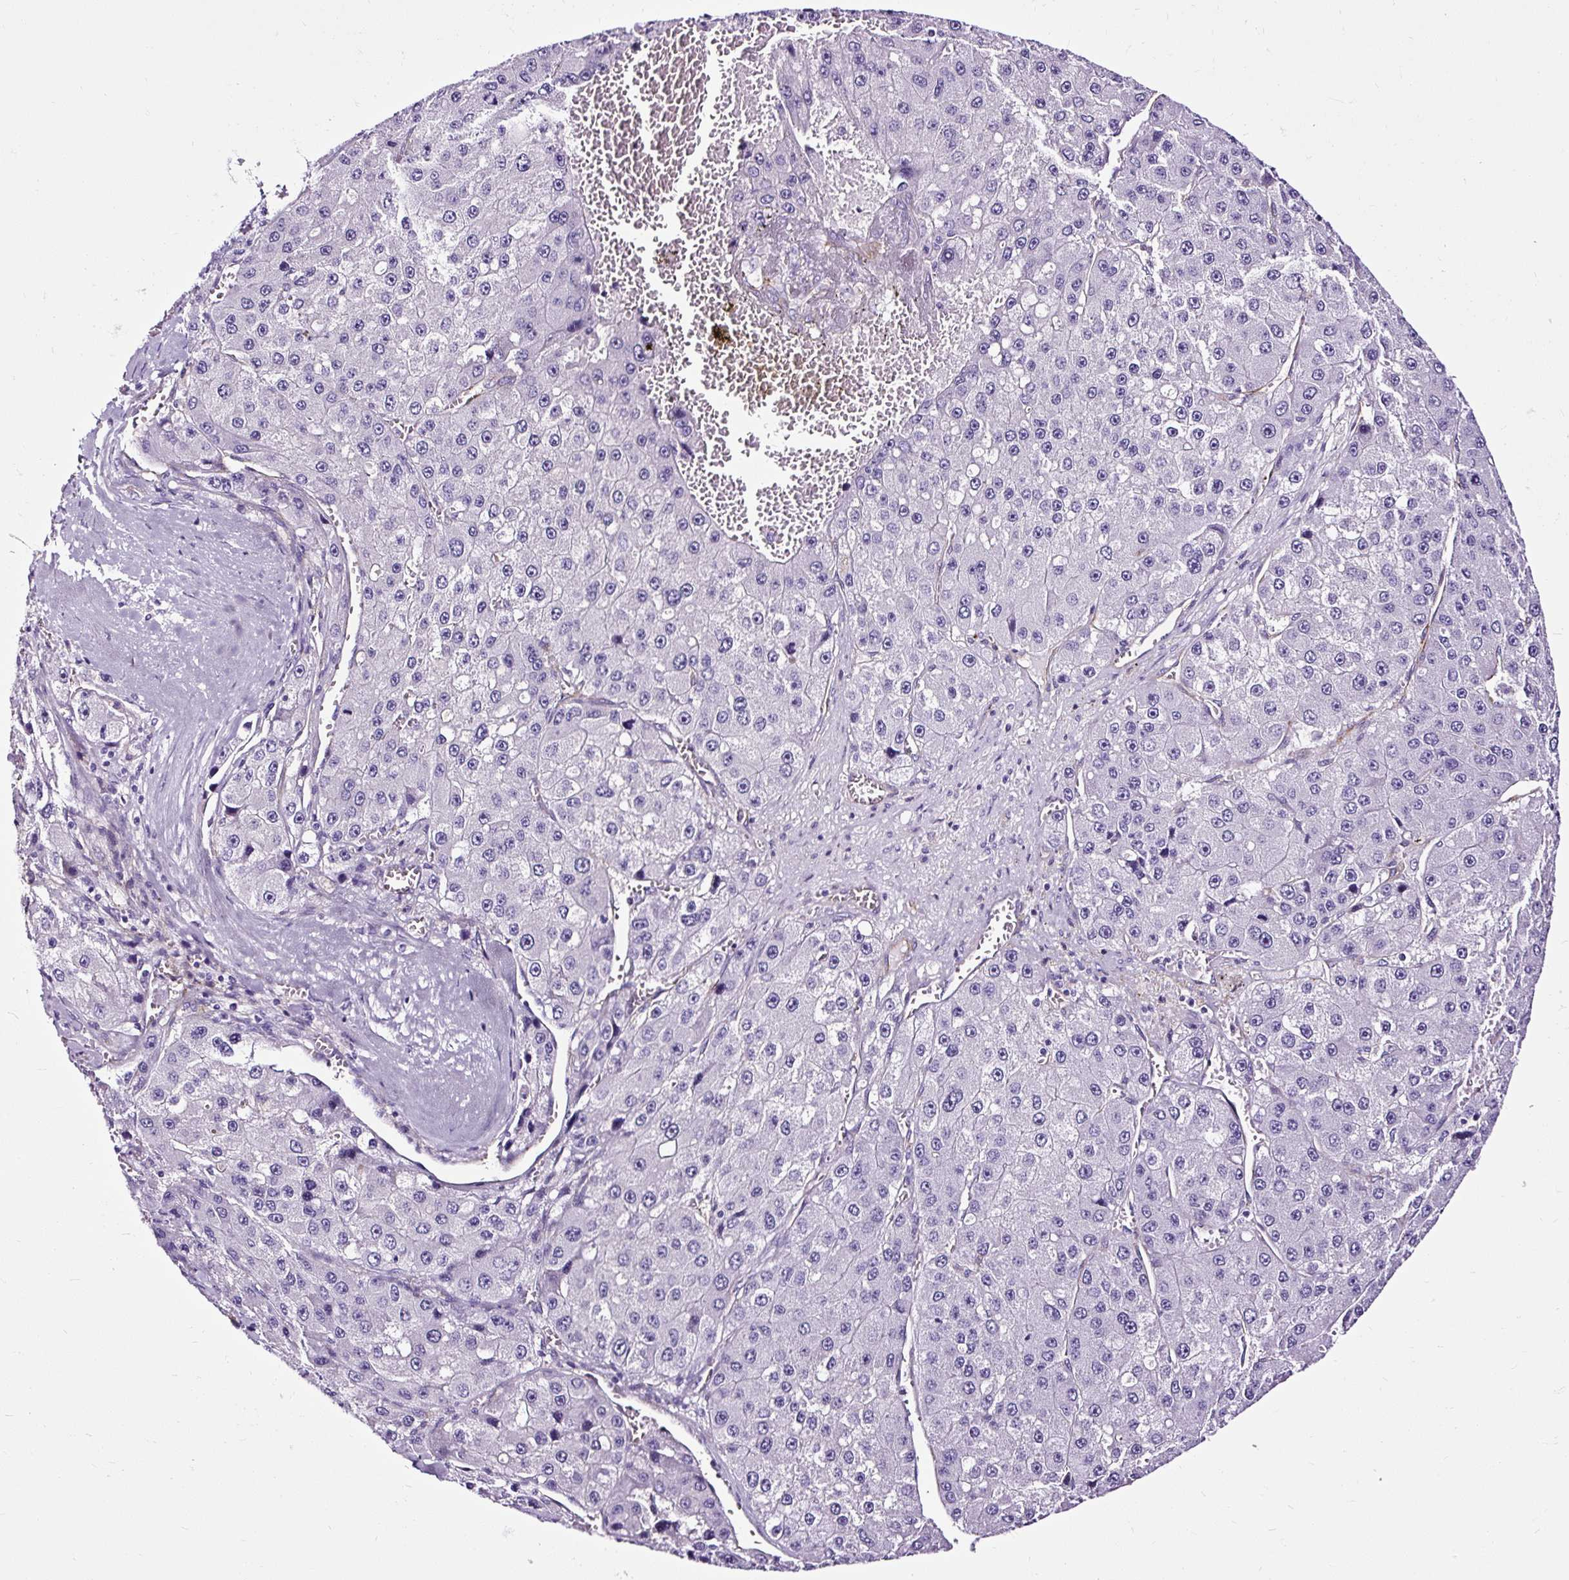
{"staining": {"intensity": "negative", "quantity": "none", "location": "none"}, "tissue": "liver cancer", "cell_type": "Tumor cells", "image_type": "cancer", "snomed": [{"axis": "morphology", "description": "Carcinoma, Hepatocellular, NOS"}, {"axis": "topography", "description": "Liver"}], "caption": "Tumor cells show no significant expression in liver hepatocellular carcinoma.", "gene": "SLC7A8", "patient": {"sex": "female", "age": 73}}